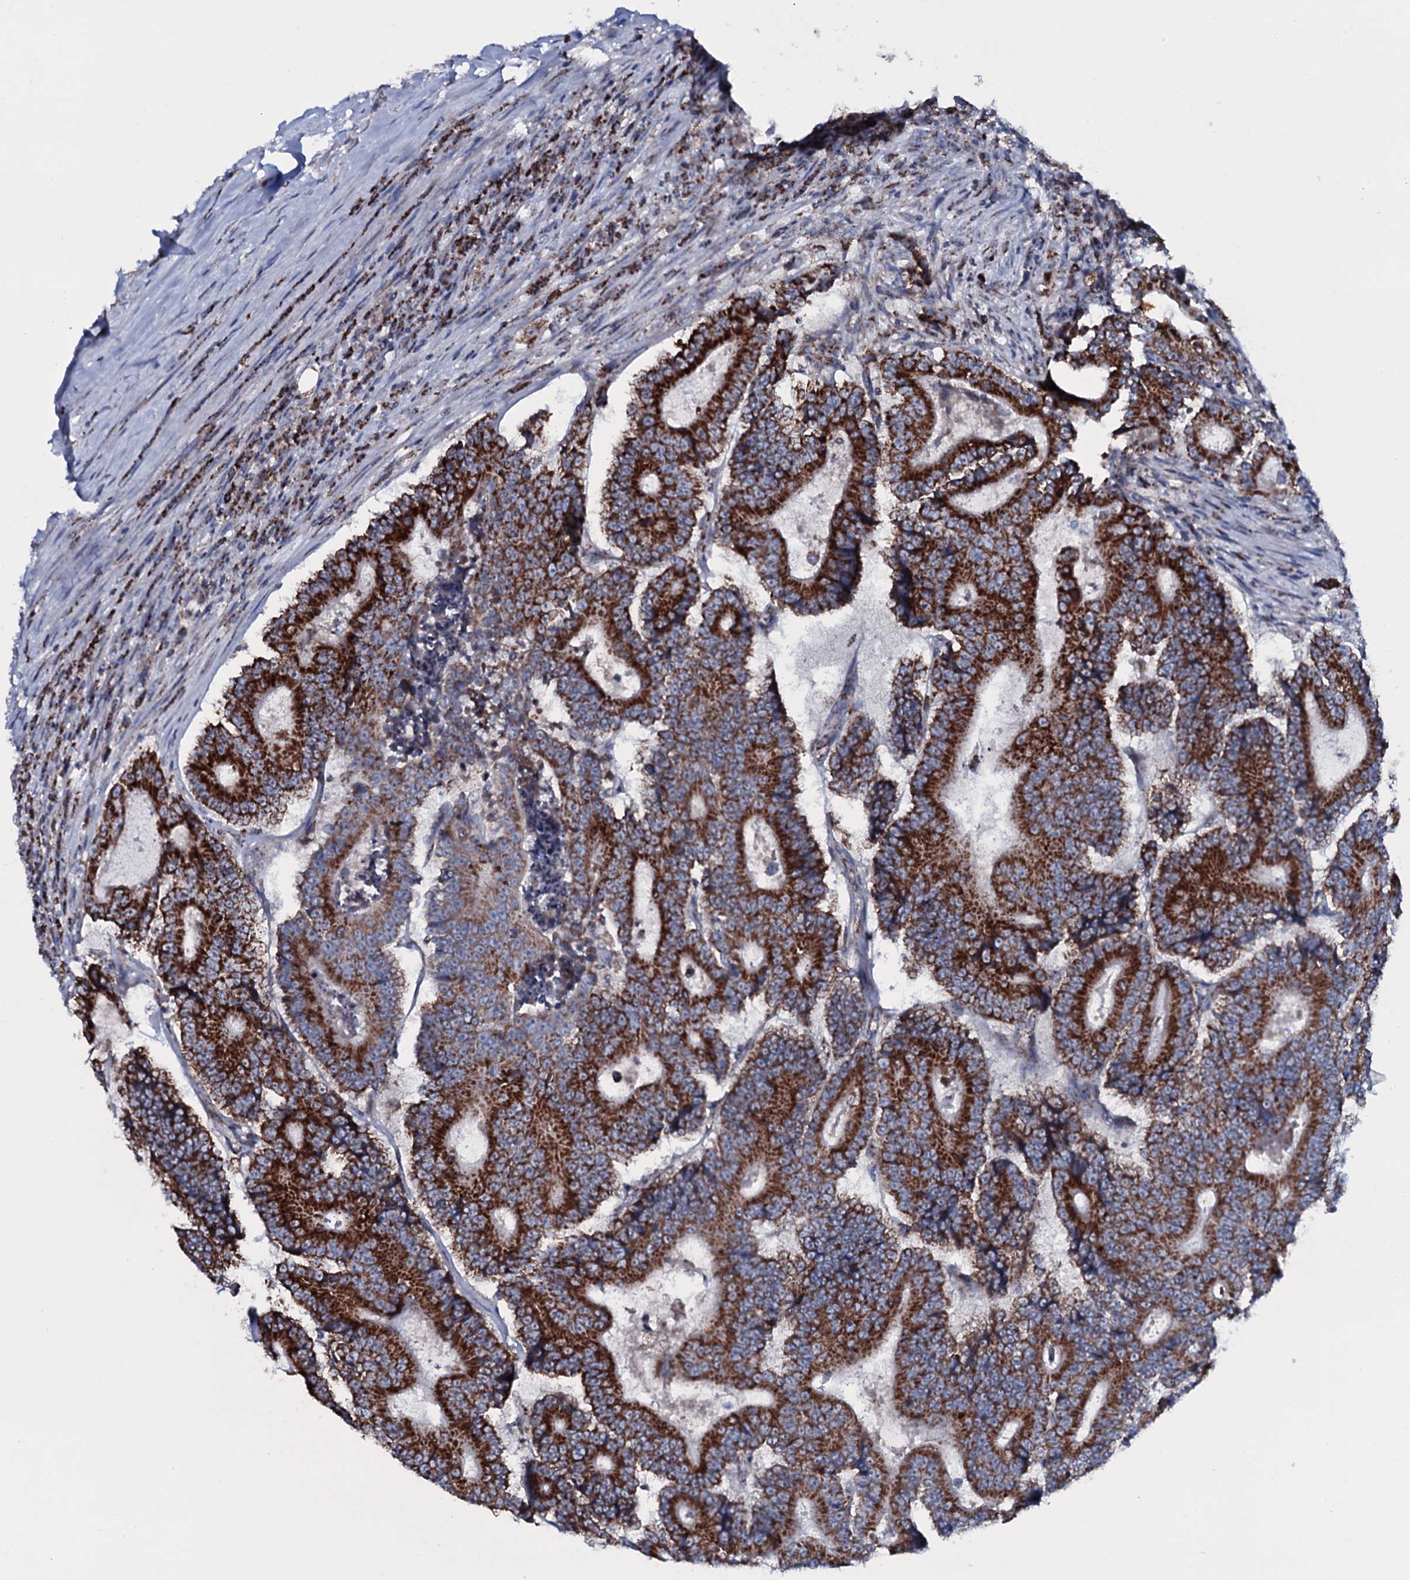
{"staining": {"intensity": "strong", "quantity": ">75%", "location": "cytoplasmic/membranous"}, "tissue": "colorectal cancer", "cell_type": "Tumor cells", "image_type": "cancer", "snomed": [{"axis": "morphology", "description": "Adenocarcinoma, NOS"}, {"axis": "topography", "description": "Colon"}], "caption": "The image demonstrates immunohistochemical staining of colorectal cancer (adenocarcinoma). There is strong cytoplasmic/membranous staining is identified in approximately >75% of tumor cells. The protein of interest is stained brown, and the nuclei are stained in blue (DAB (3,3'-diaminobenzidine) IHC with brightfield microscopy, high magnification).", "gene": "MRPS35", "patient": {"sex": "male", "age": 83}}